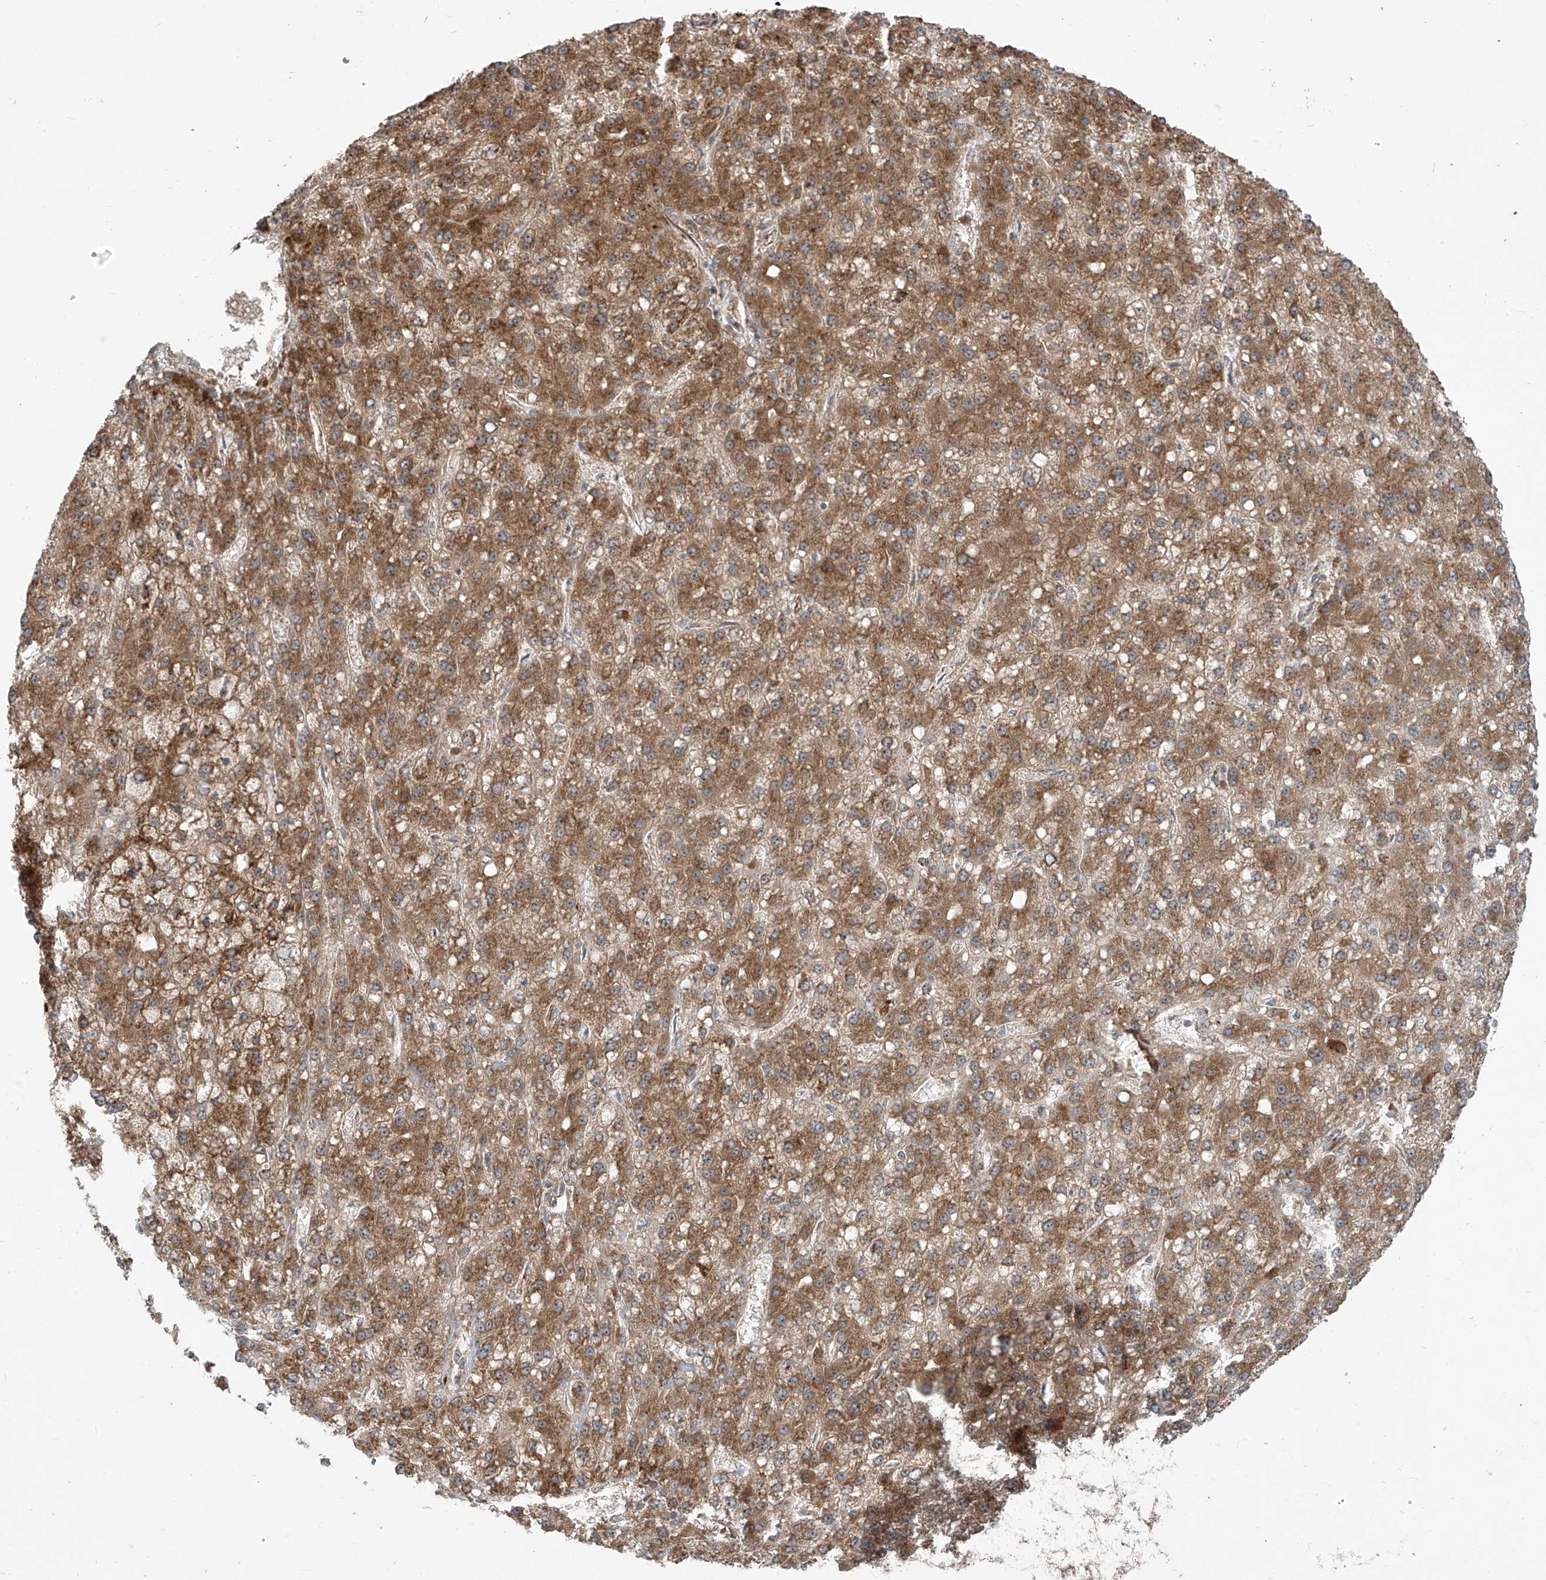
{"staining": {"intensity": "strong", "quantity": ">75%", "location": "cytoplasmic/membranous"}, "tissue": "liver cancer", "cell_type": "Tumor cells", "image_type": "cancer", "snomed": [{"axis": "morphology", "description": "Carcinoma, Hepatocellular, NOS"}, {"axis": "topography", "description": "Liver"}], "caption": "Human liver cancer (hepatocellular carcinoma) stained with a protein marker exhibits strong staining in tumor cells.", "gene": "KATNIP", "patient": {"sex": "male", "age": 67}}